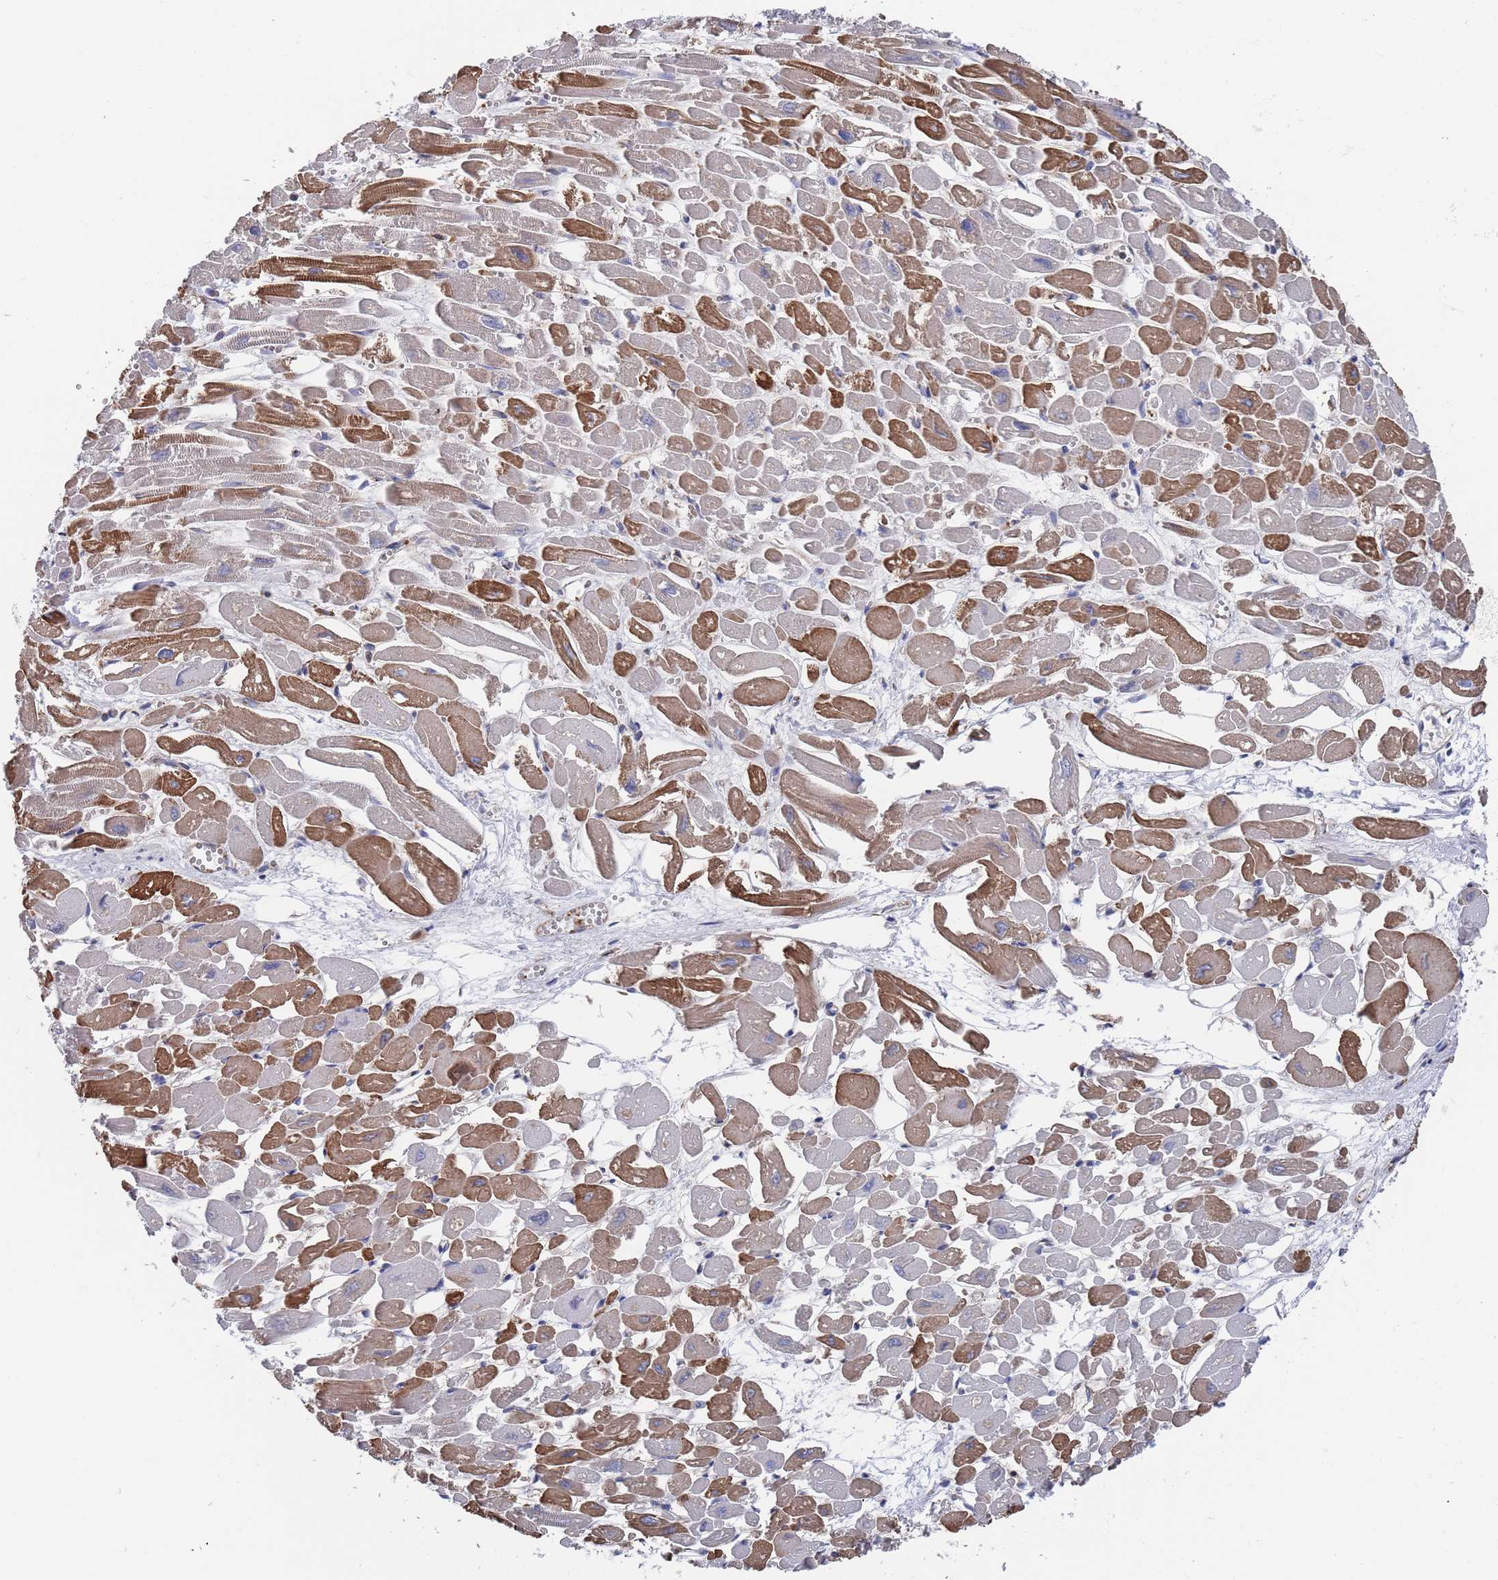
{"staining": {"intensity": "strong", "quantity": "25%-75%", "location": "cytoplasmic/membranous"}, "tissue": "heart muscle", "cell_type": "Cardiomyocytes", "image_type": "normal", "snomed": [{"axis": "morphology", "description": "Normal tissue, NOS"}, {"axis": "topography", "description": "Heart"}], "caption": "An immunohistochemistry (IHC) micrograph of benign tissue is shown. Protein staining in brown labels strong cytoplasmic/membranous positivity in heart muscle within cardiomyocytes.", "gene": "GID8", "patient": {"sex": "male", "age": 54}}